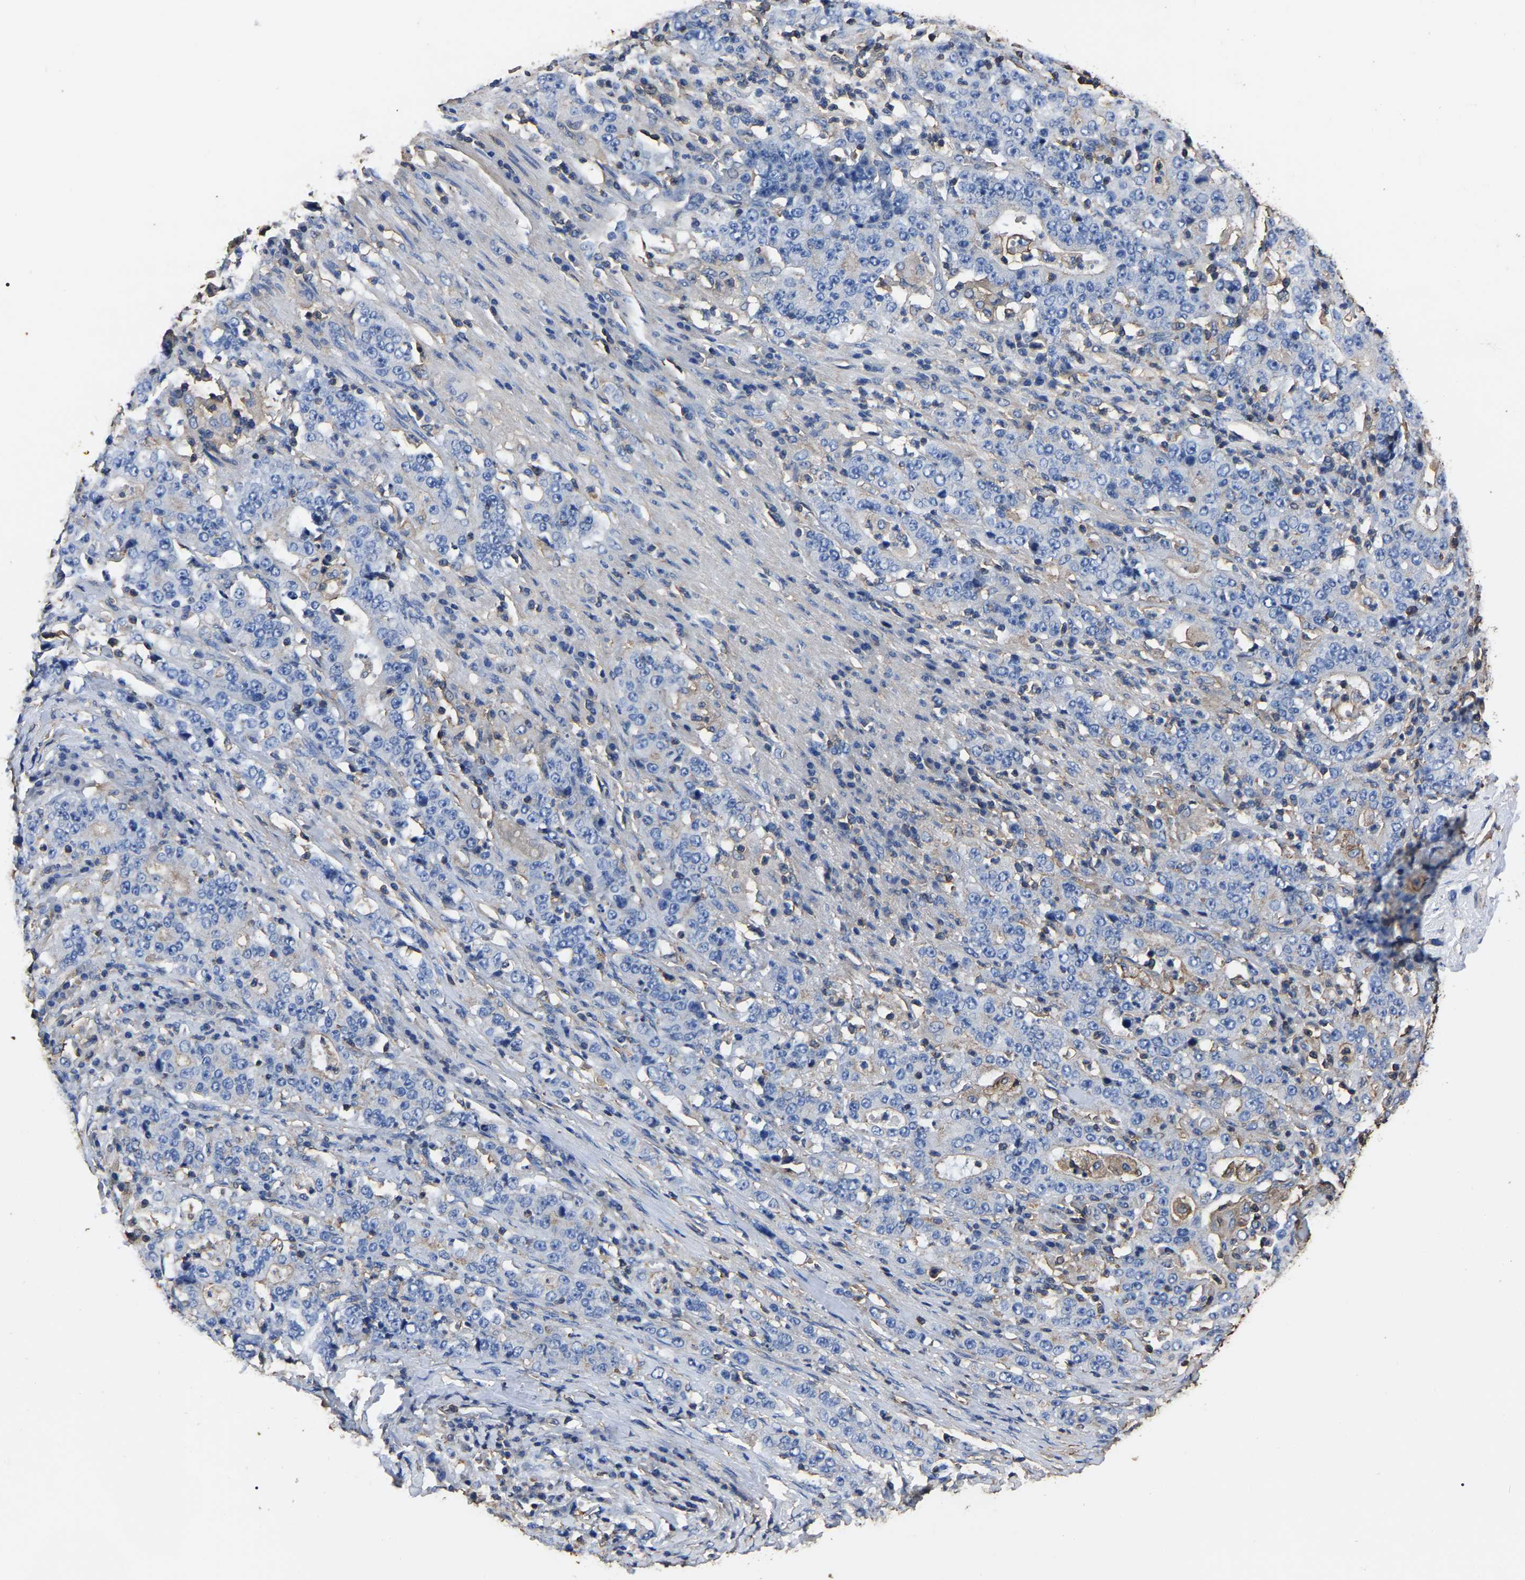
{"staining": {"intensity": "negative", "quantity": "none", "location": "none"}, "tissue": "stomach cancer", "cell_type": "Tumor cells", "image_type": "cancer", "snomed": [{"axis": "morphology", "description": "Normal tissue, NOS"}, {"axis": "morphology", "description": "Adenocarcinoma, NOS"}, {"axis": "topography", "description": "Stomach, upper"}, {"axis": "topography", "description": "Stomach"}], "caption": "There is no significant expression in tumor cells of stomach adenocarcinoma. Nuclei are stained in blue.", "gene": "ARMT1", "patient": {"sex": "male", "age": 59}}